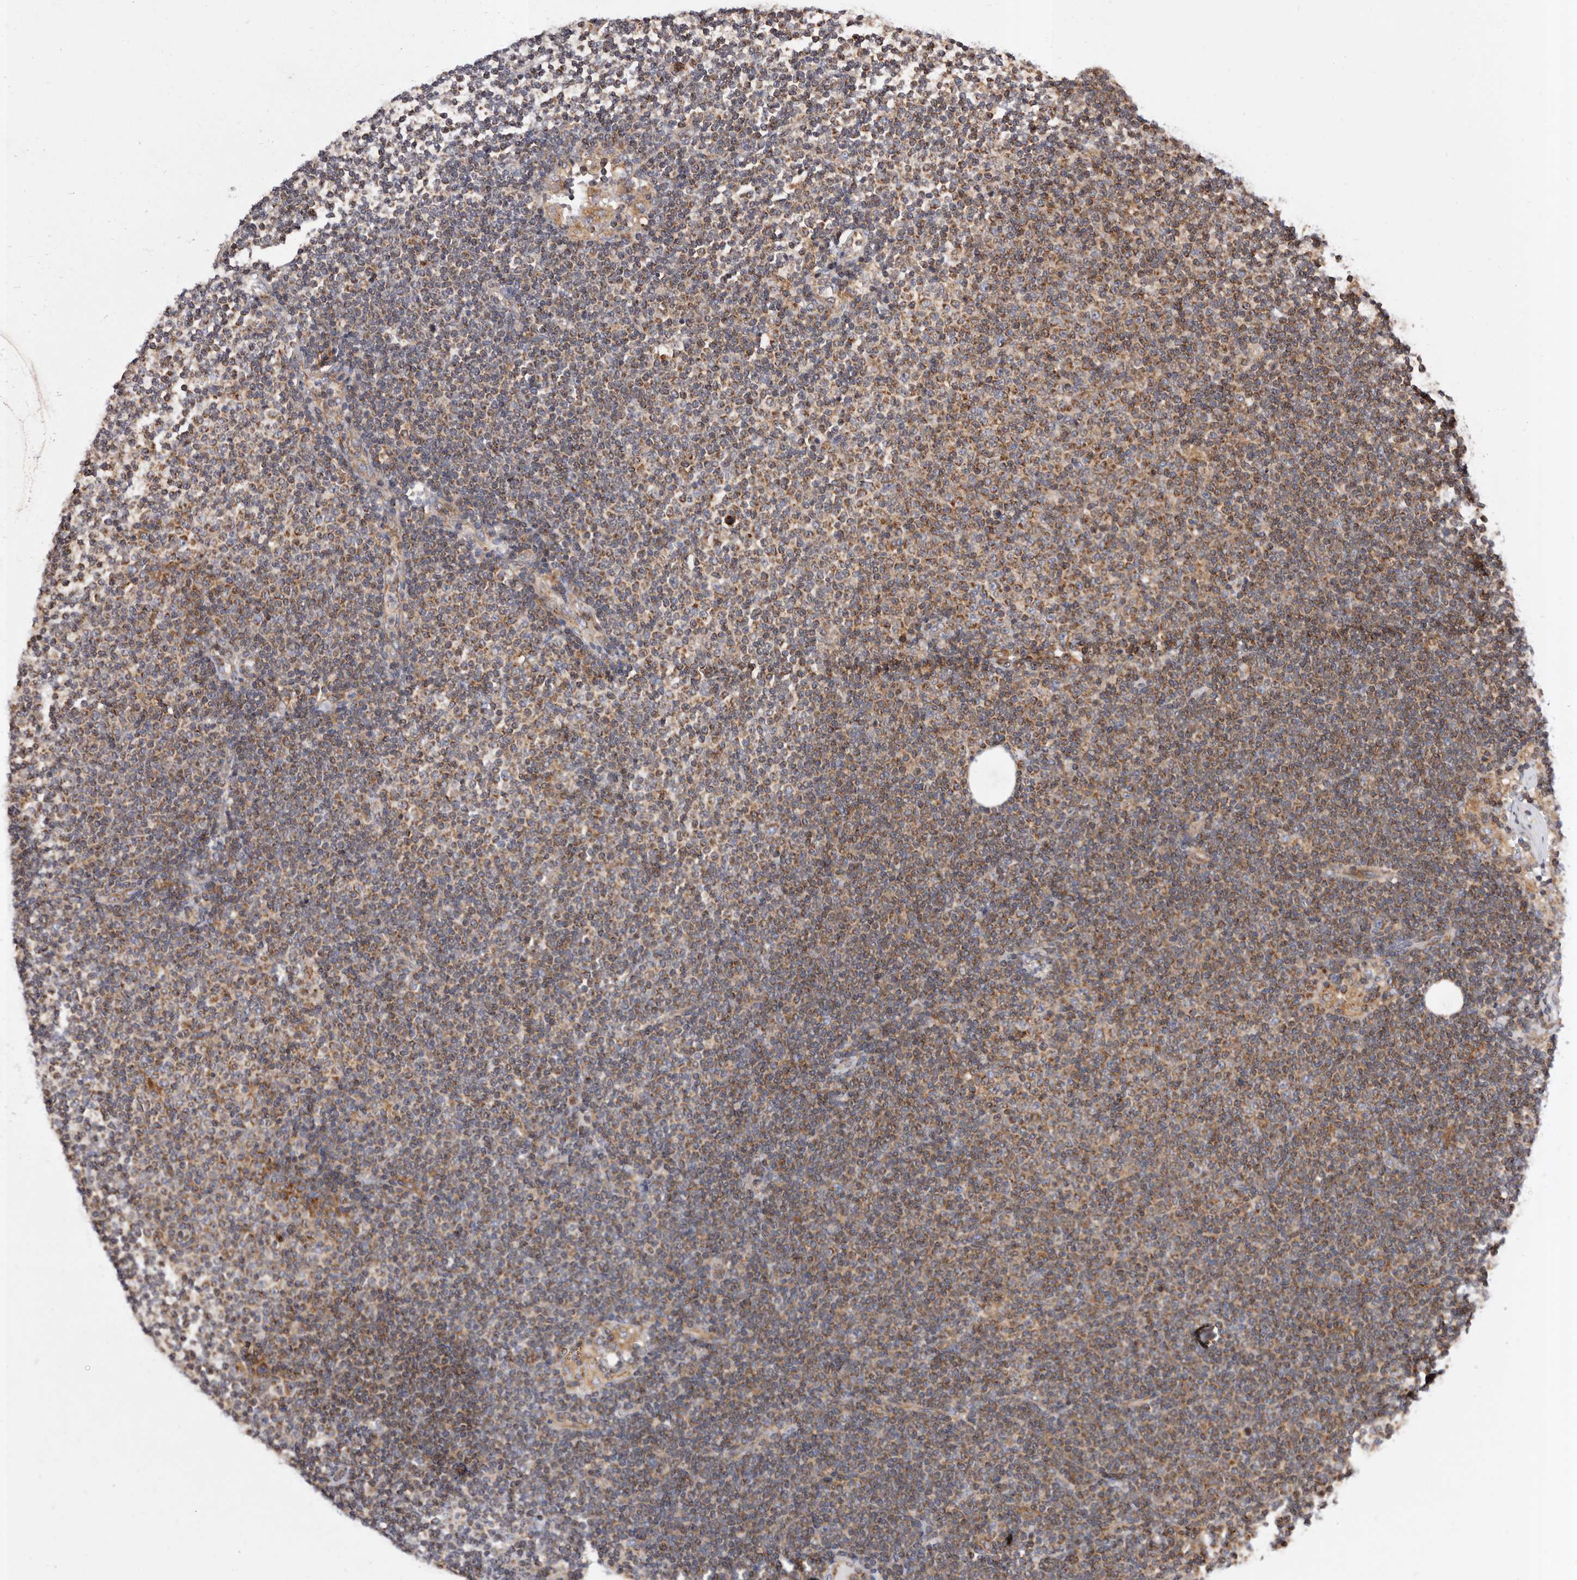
{"staining": {"intensity": "moderate", "quantity": ">75%", "location": "cytoplasmic/membranous"}, "tissue": "lymphoma", "cell_type": "Tumor cells", "image_type": "cancer", "snomed": [{"axis": "morphology", "description": "Malignant lymphoma, non-Hodgkin's type, Low grade"}, {"axis": "topography", "description": "Lymph node"}], "caption": "IHC of human low-grade malignant lymphoma, non-Hodgkin's type displays medium levels of moderate cytoplasmic/membranous staining in approximately >75% of tumor cells.", "gene": "COQ8B", "patient": {"sex": "female", "age": 53}}